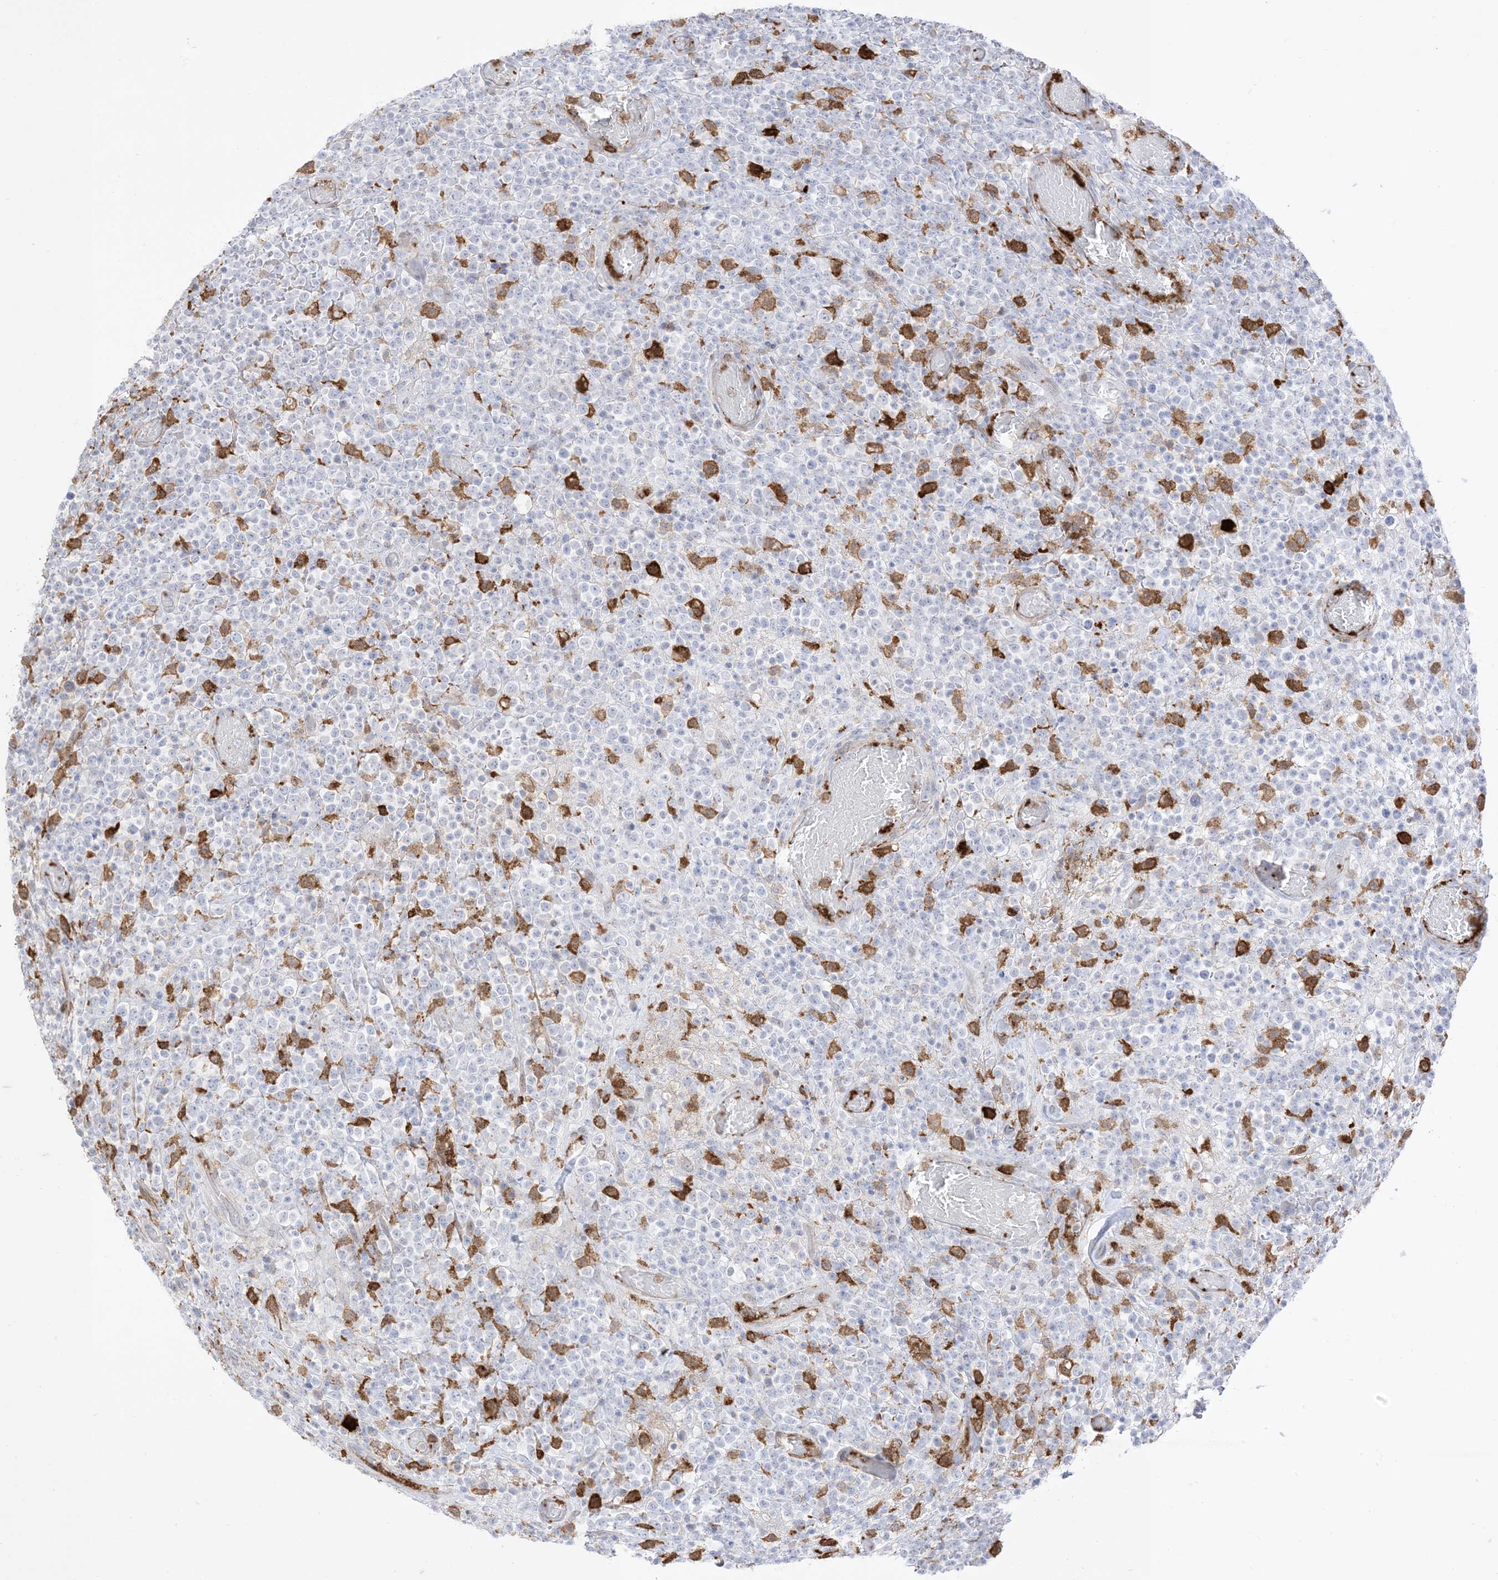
{"staining": {"intensity": "negative", "quantity": "none", "location": "none"}, "tissue": "lymphoma", "cell_type": "Tumor cells", "image_type": "cancer", "snomed": [{"axis": "morphology", "description": "Malignant lymphoma, non-Hodgkin's type, High grade"}, {"axis": "topography", "description": "Colon"}], "caption": "A histopathology image of high-grade malignant lymphoma, non-Hodgkin's type stained for a protein demonstrates no brown staining in tumor cells. The staining is performed using DAB brown chromogen with nuclei counter-stained in using hematoxylin.", "gene": "GSN", "patient": {"sex": "female", "age": 53}}